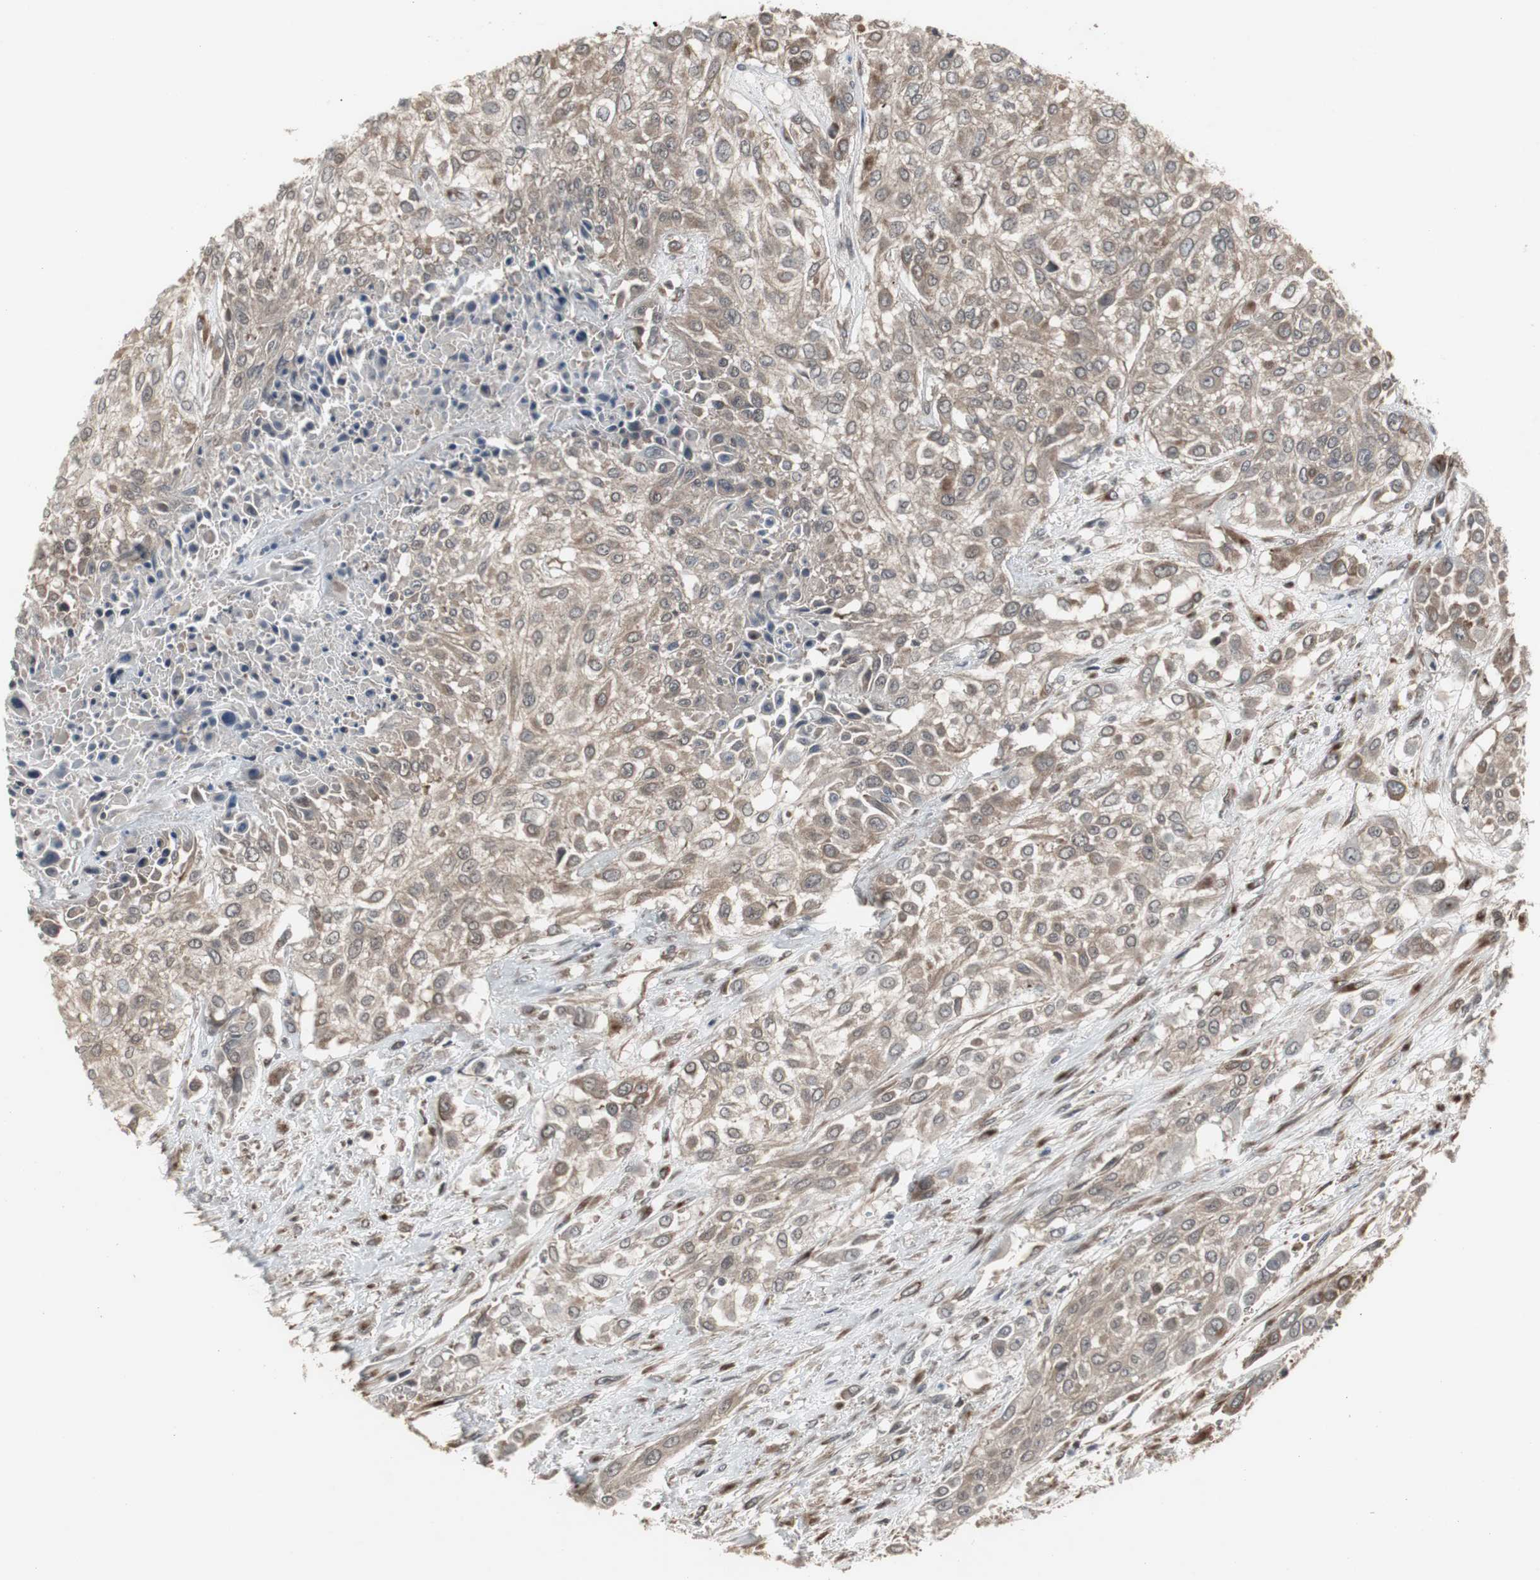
{"staining": {"intensity": "weak", "quantity": ">75%", "location": "cytoplasmic/membranous"}, "tissue": "urothelial cancer", "cell_type": "Tumor cells", "image_type": "cancer", "snomed": [{"axis": "morphology", "description": "Urothelial carcinoma, High grade"}, {"axis": "topography", "description": "Urinary bladder"}], "caption": "Immunohistochemistry (DAB) staining of high-grade urothelial carcinoma demonstrates weak cytoplasmic/membranous protein positivity in about >75% of tumor cells.", "gene": "ATP2B2", "patient": {"sex": "male", "age": 57}}